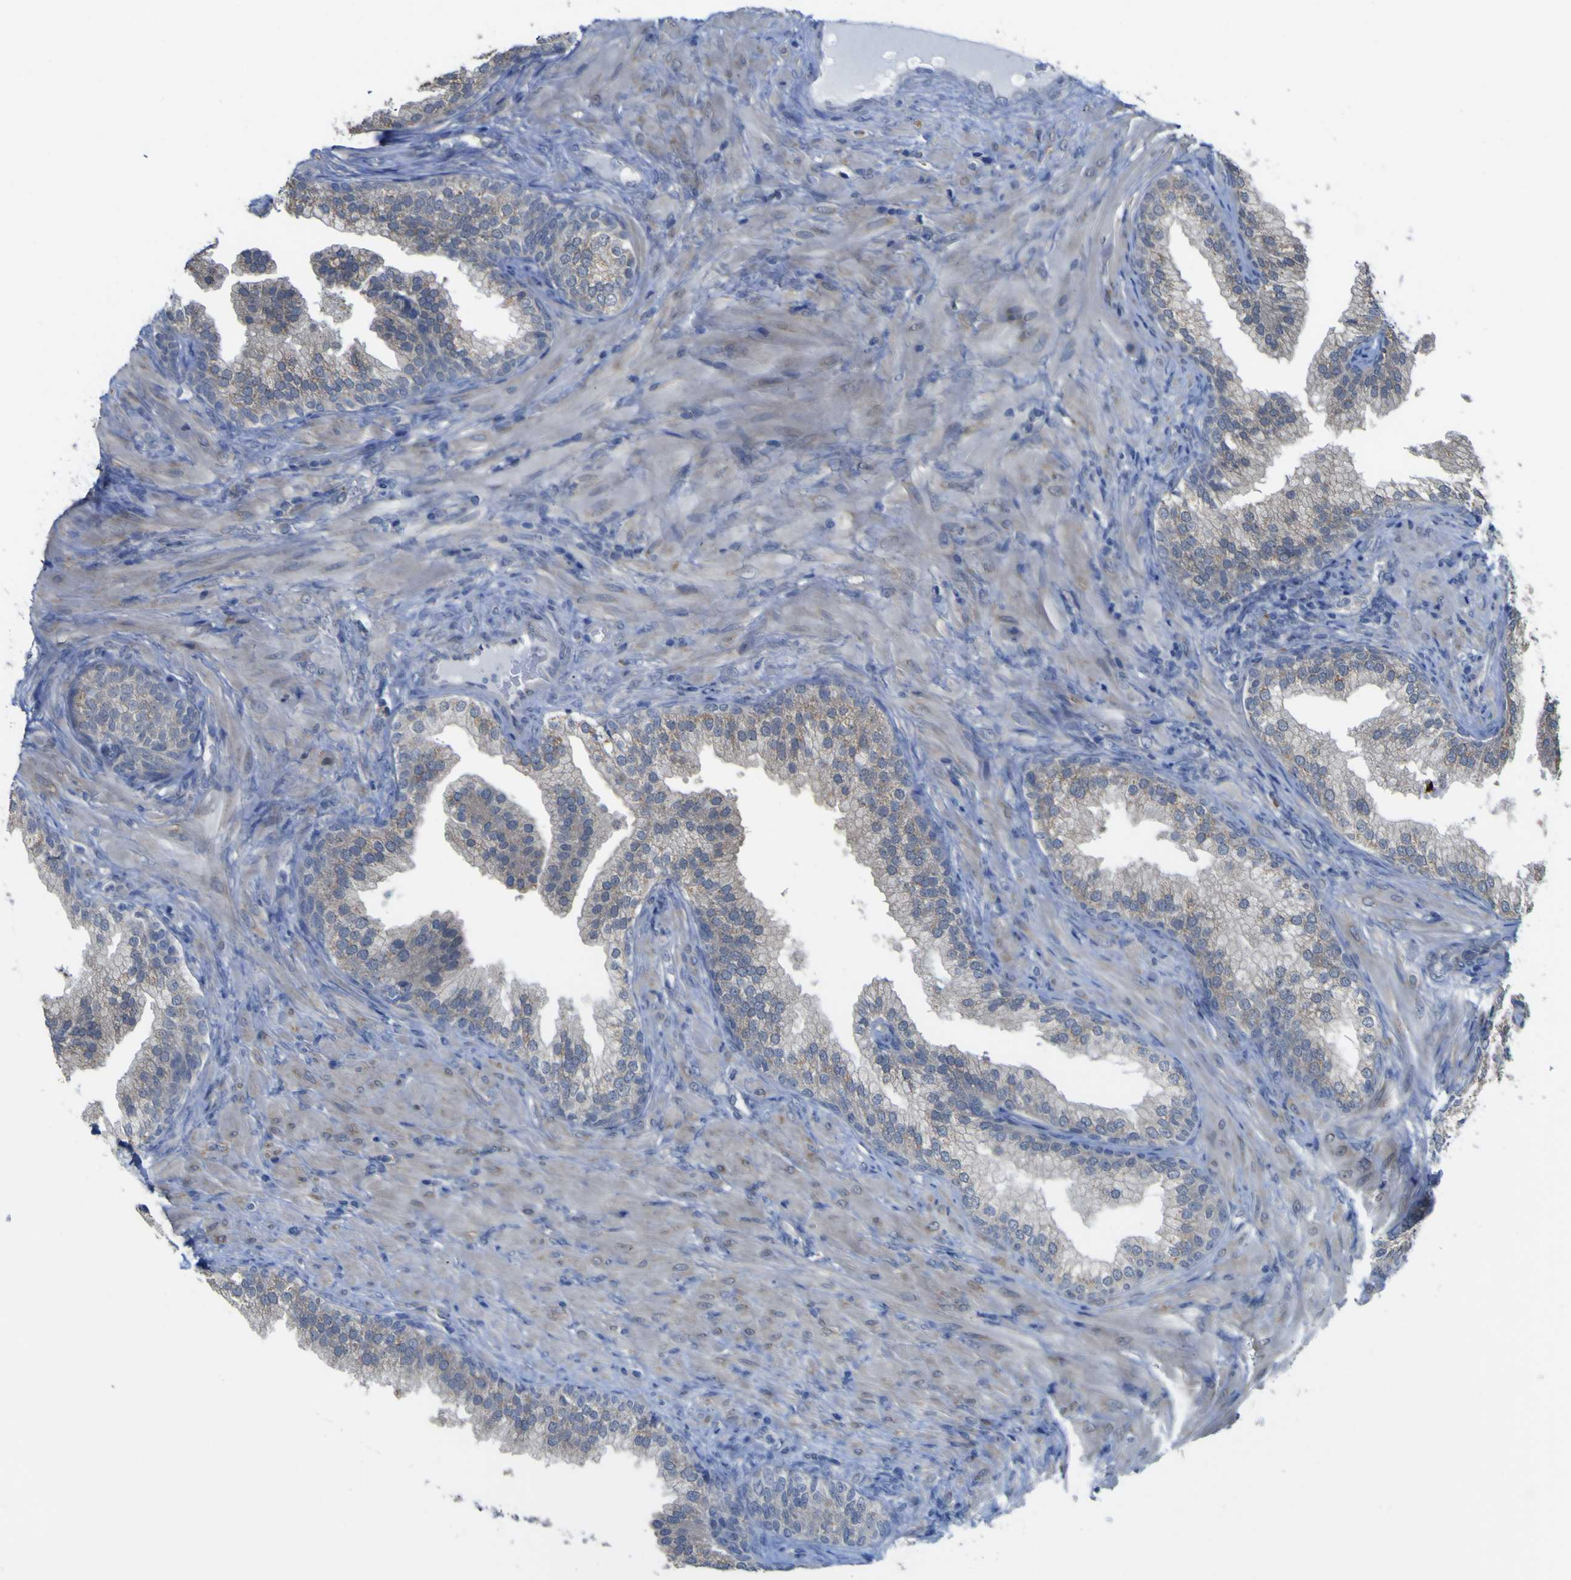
{"staining": {"intensity": "negative", "quantity": "none", "location": "none"}, "tissue": "prostate", "cell_type": "Glandular cells", "image_type": "normal", "snomed": [{"axis": "morphology", "description": "Normal tissue, NOS"}, {"axis": "topography", "description": "Prostate"}], "caption": "Immunohistochemical staining of normal prostate reveals no significant expression in glandular cells. (IHC, brightfield microscopy, high magnification).", "gene": "TNFRSF11A", "patient": {"sex": "male", "age": 76}}